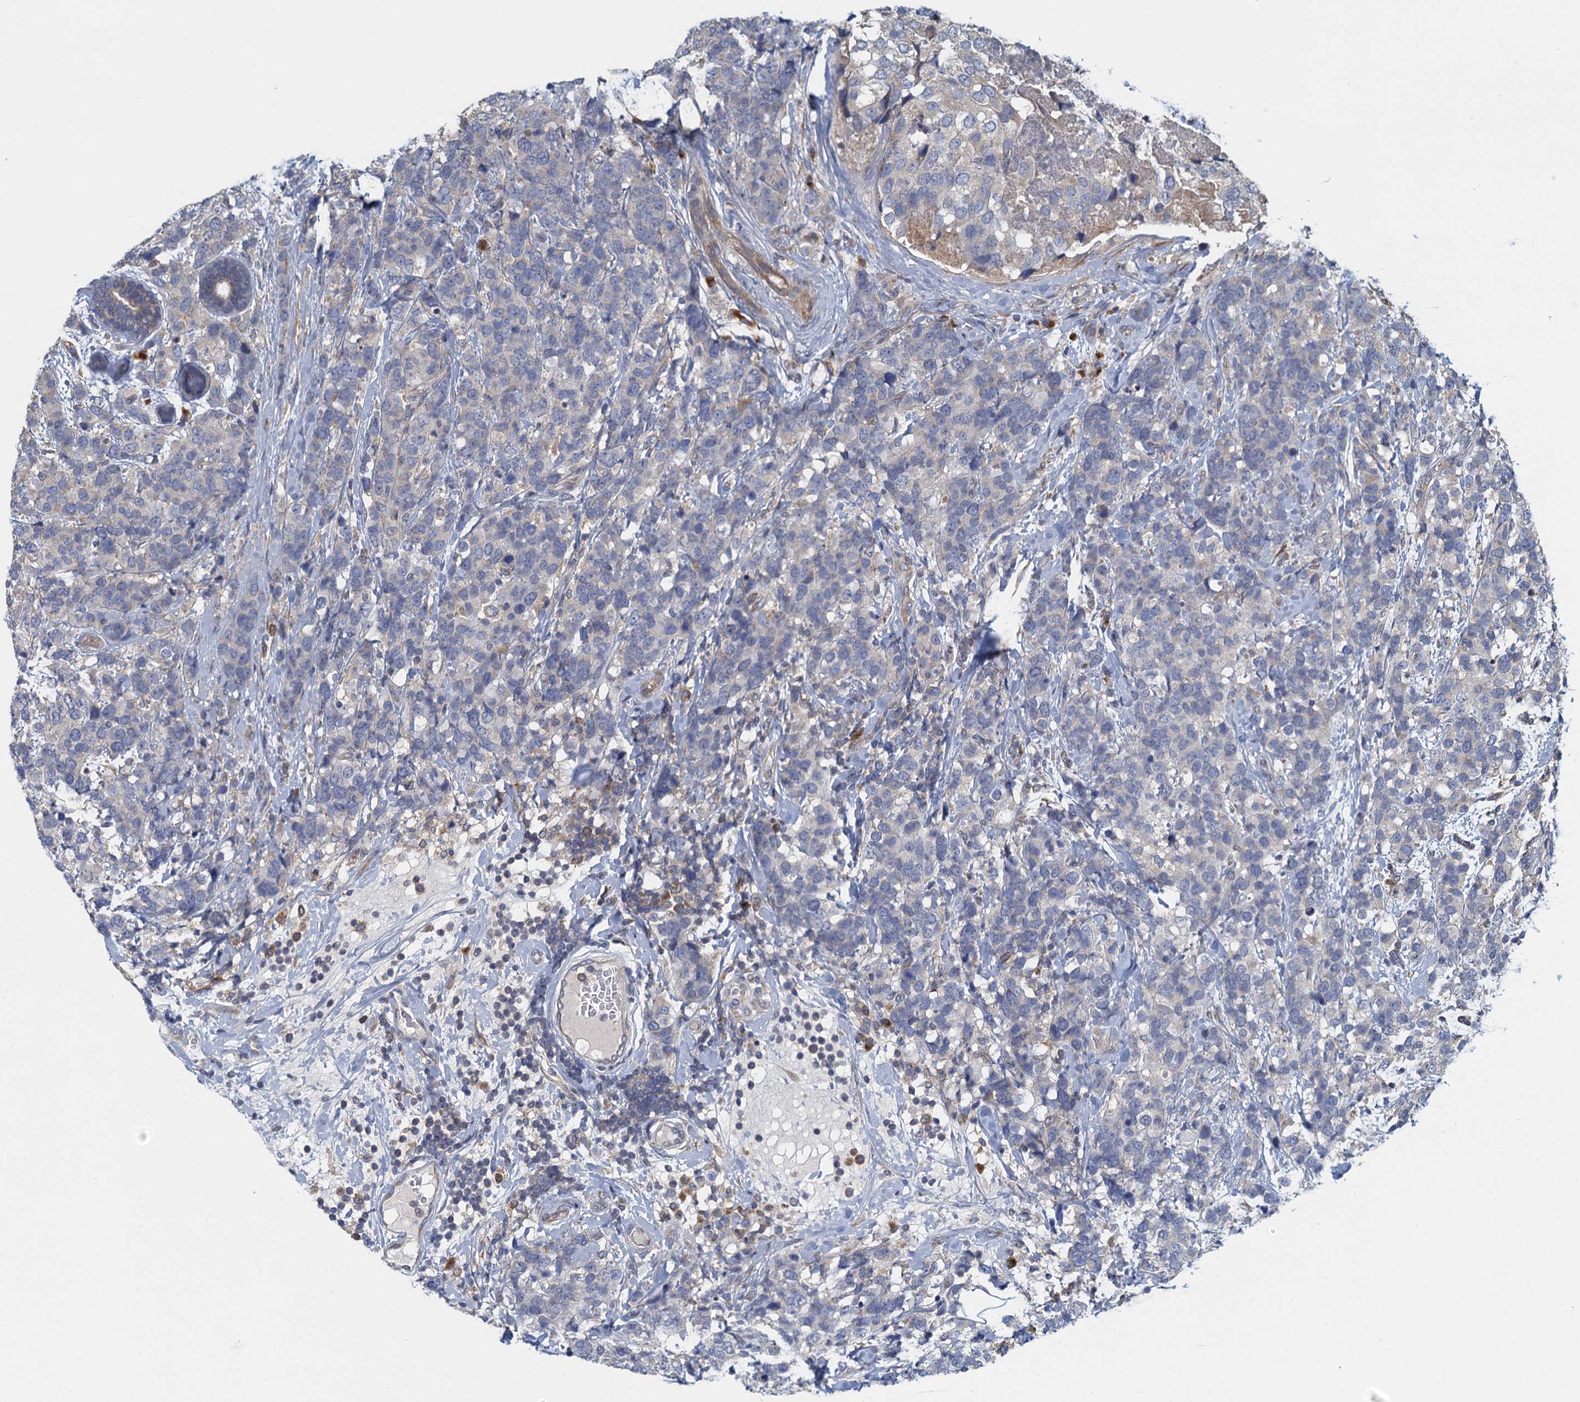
{"staining": {"intensity": "negative", "quantity": "none", "location": "none"}, "tissue": "breast cancer", "cell_type": "Tumor cells", "image_type": "cancer", "snomed": [{"axis": "morphology", "description": "Lobular carcinoma"}, {"axis": "topography", "description": "Breast"}], "caption": "There is no significant staining in tumor cells of breast cancer.", "gene": "ALG2", "patient": {"sex": "female", "age": 59}}